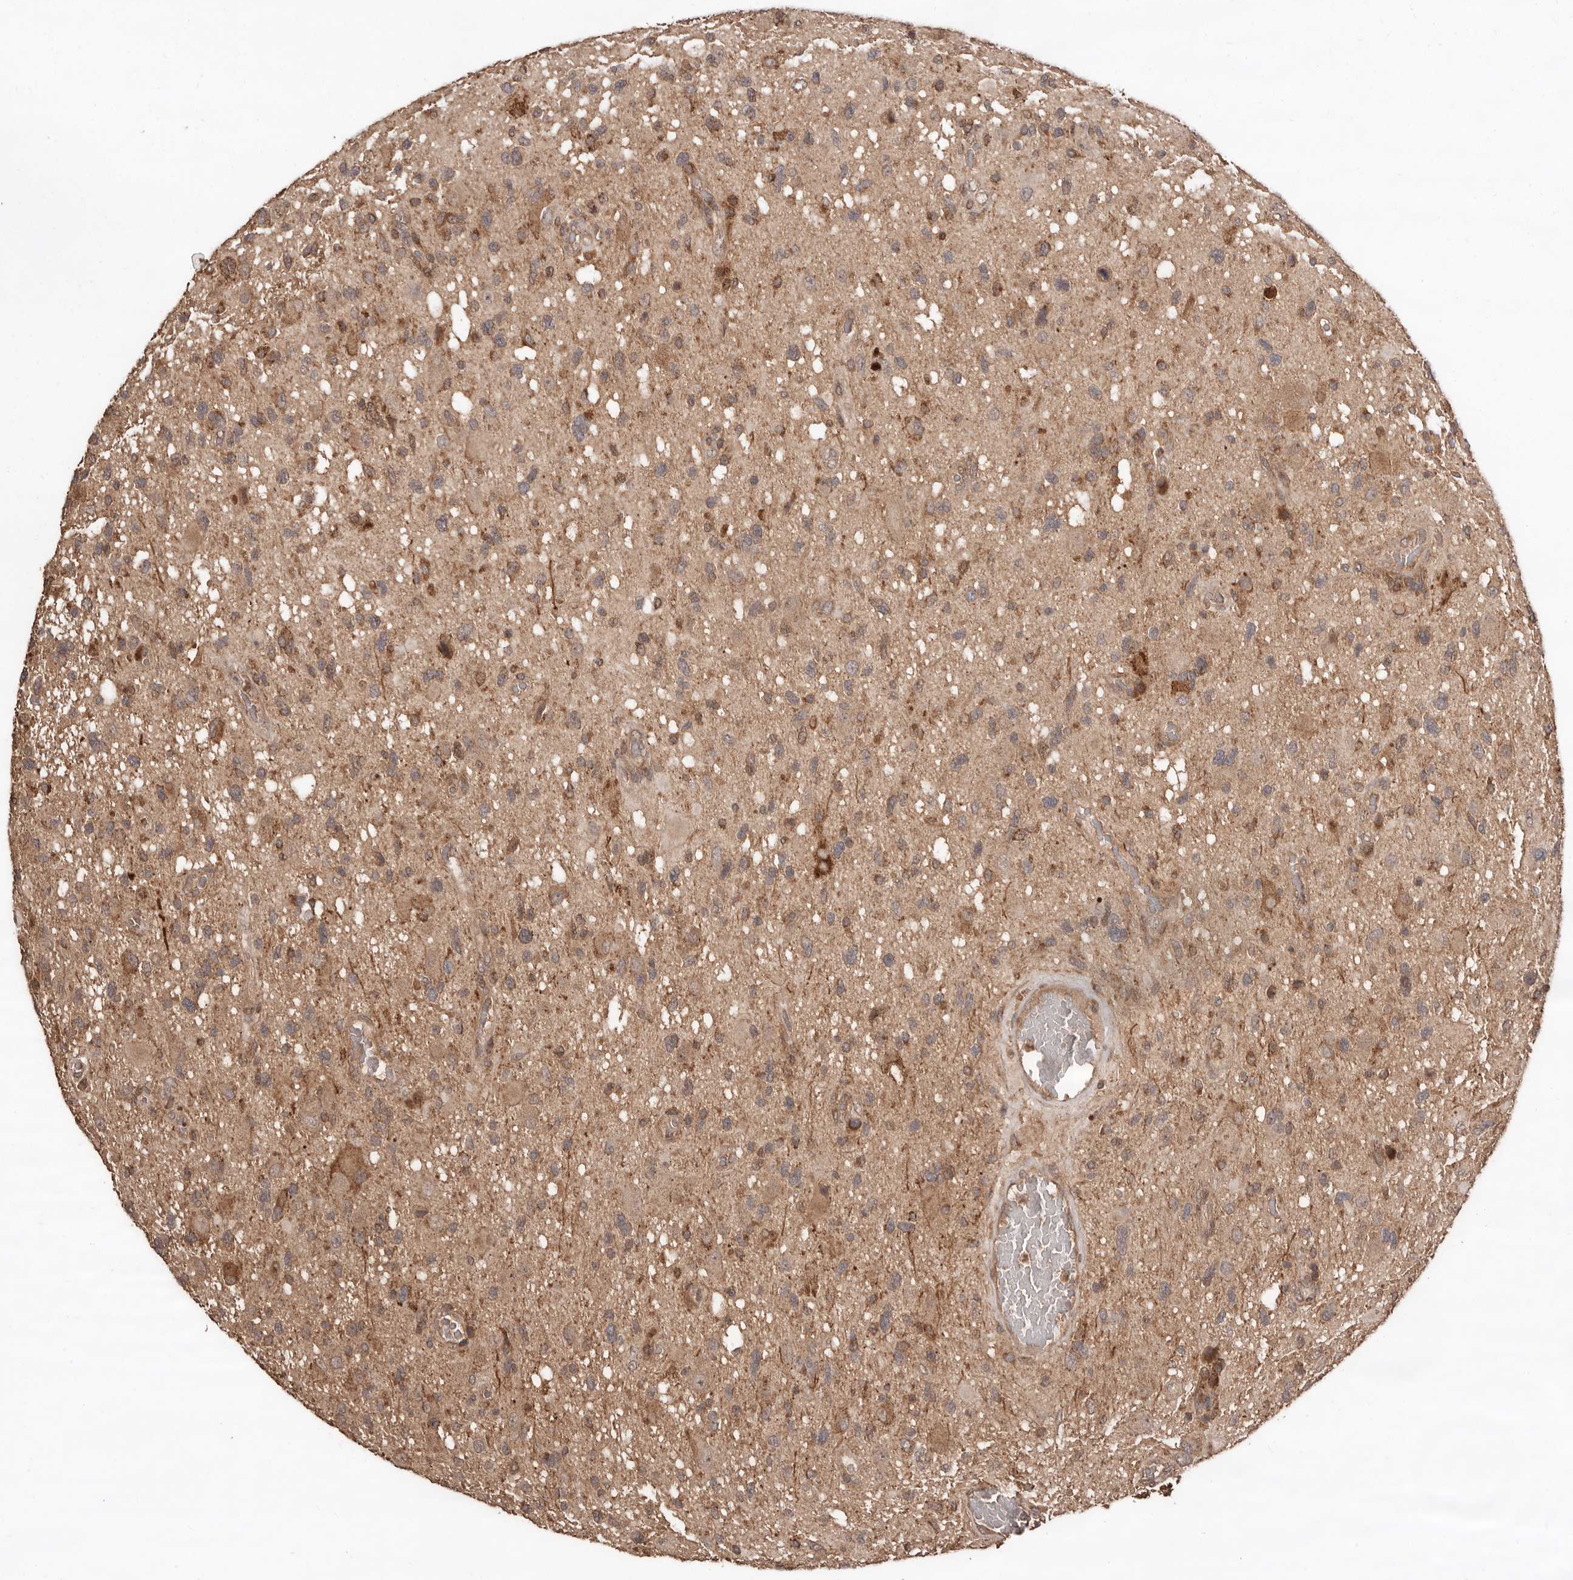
{"staining": {"intensity": "moderate", "quantity": "25%-75%", "location": "cytoplasmic/membranous"}, "tissue": "glioma", "cell_type": "Tumor cells", "image_type": "cancer", "snomed": [{"axis": "morphology", "description": "Glioma, malignant, High grade"}, {"axis": "topography", "description": "Brain"}], "caption": "Immunohistochemistry (IHC) (DAB (3,3'-diaminobenzidine)) staining of human high-grade glioma (malignant) demonstrates moderate cytoplasmic/membranous protein staining in about 25%-75% of tumor cells. Immunohistochemistry (IHC) stains the protein in brown and the nuclei are stained blue.", "gene": "RWDD1", "patient": {"sex": "male", "age": 33}}